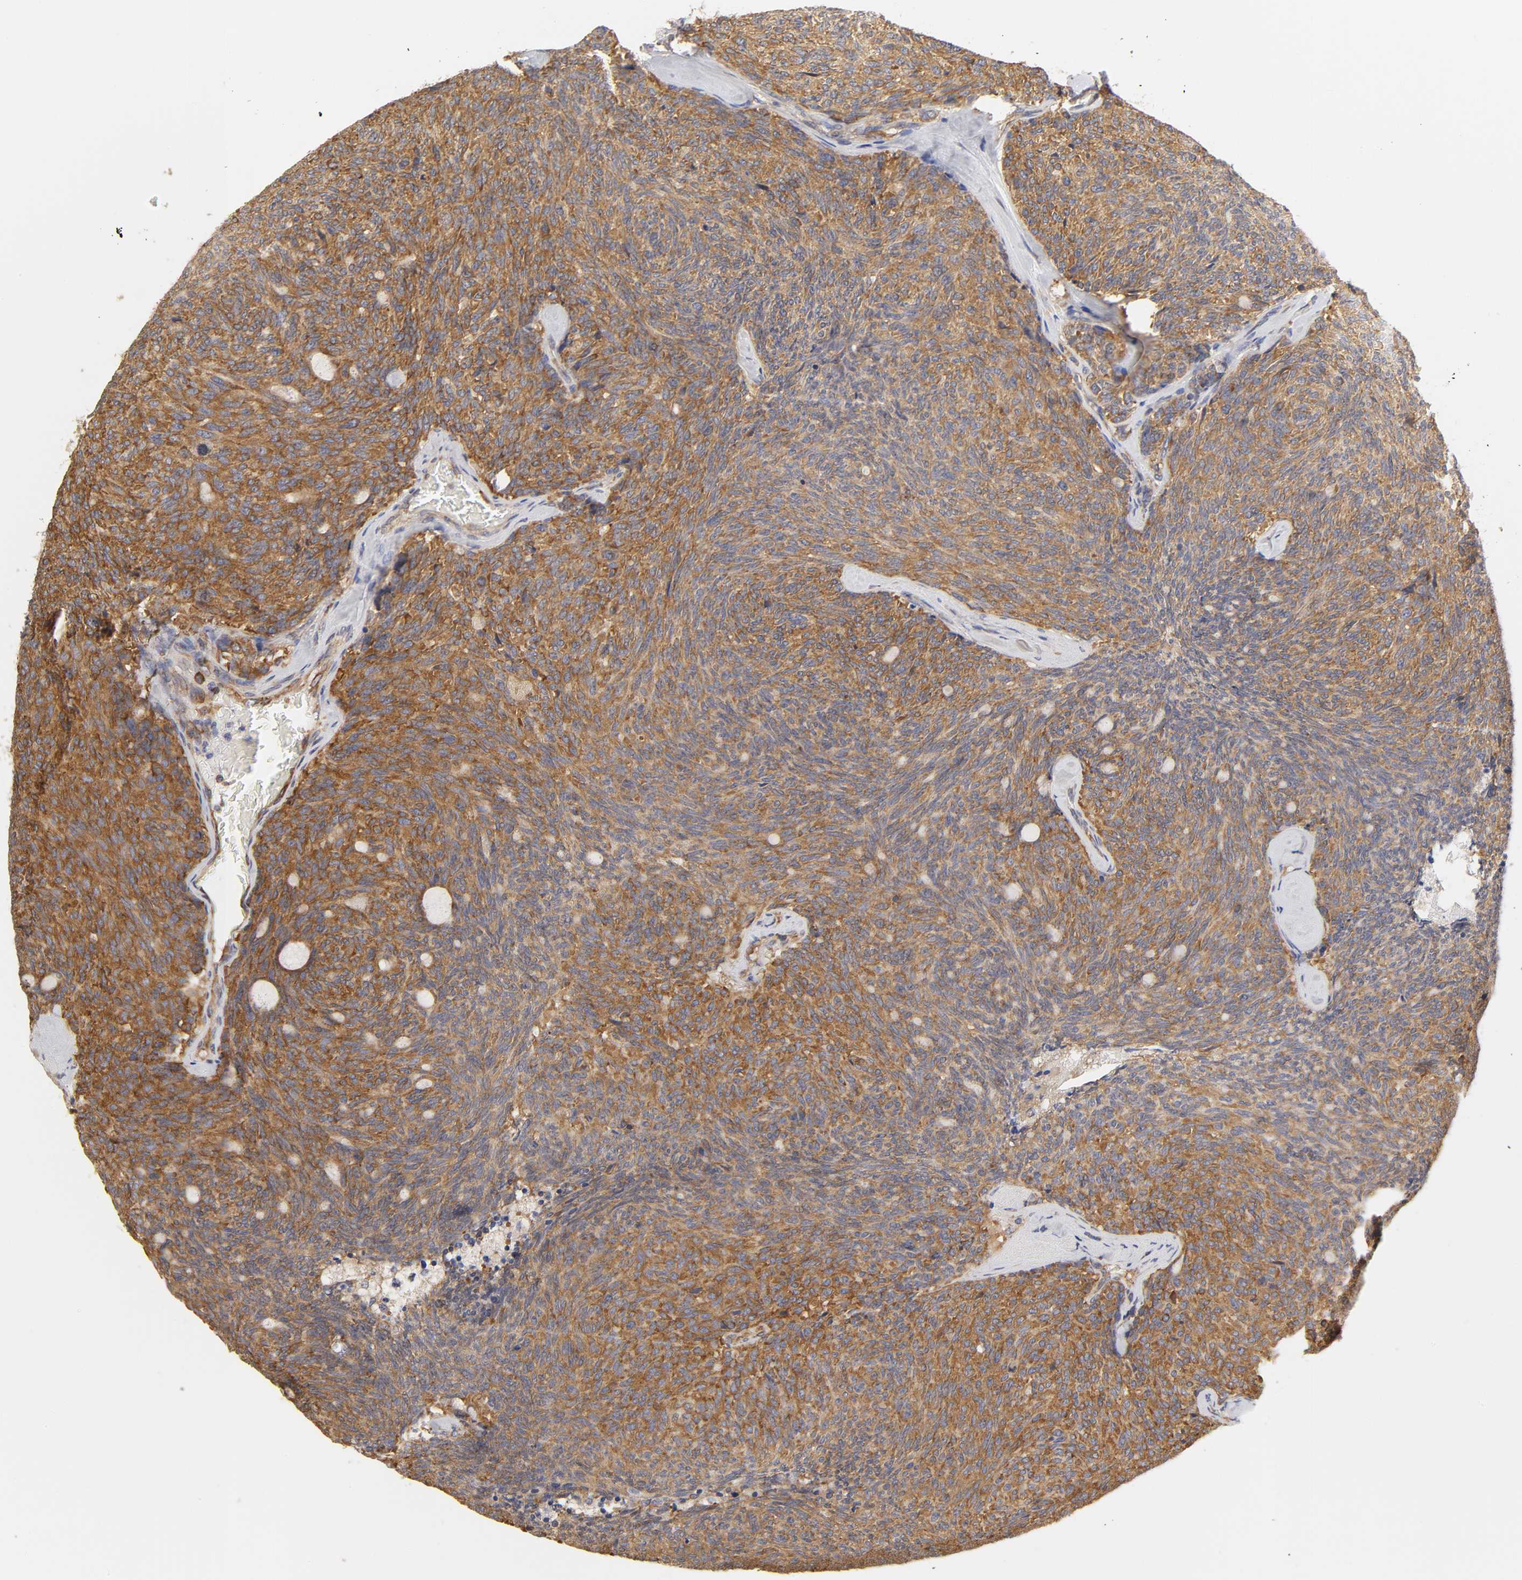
{"staining": {"intensity": "moderate", "quantity": ">75%", "location": "cytoplasmic/membranous"}, "tissue": "carcinoid", "cell_type": "Tumor cells", "image_type": "cancer", "snomed": [{"axis": "morphology", "description": "Carcinoid, malignant, NOS"}, {"axis": "topography", "description": "Pancreas"}], "caption": "This is an image of IHC staining of carcinoid, which shows moderate positivity in the cytoplasmic/membranous of tumor cells.", "gene": "RPL14", "patient": {"sex": "female", "age": 54}}